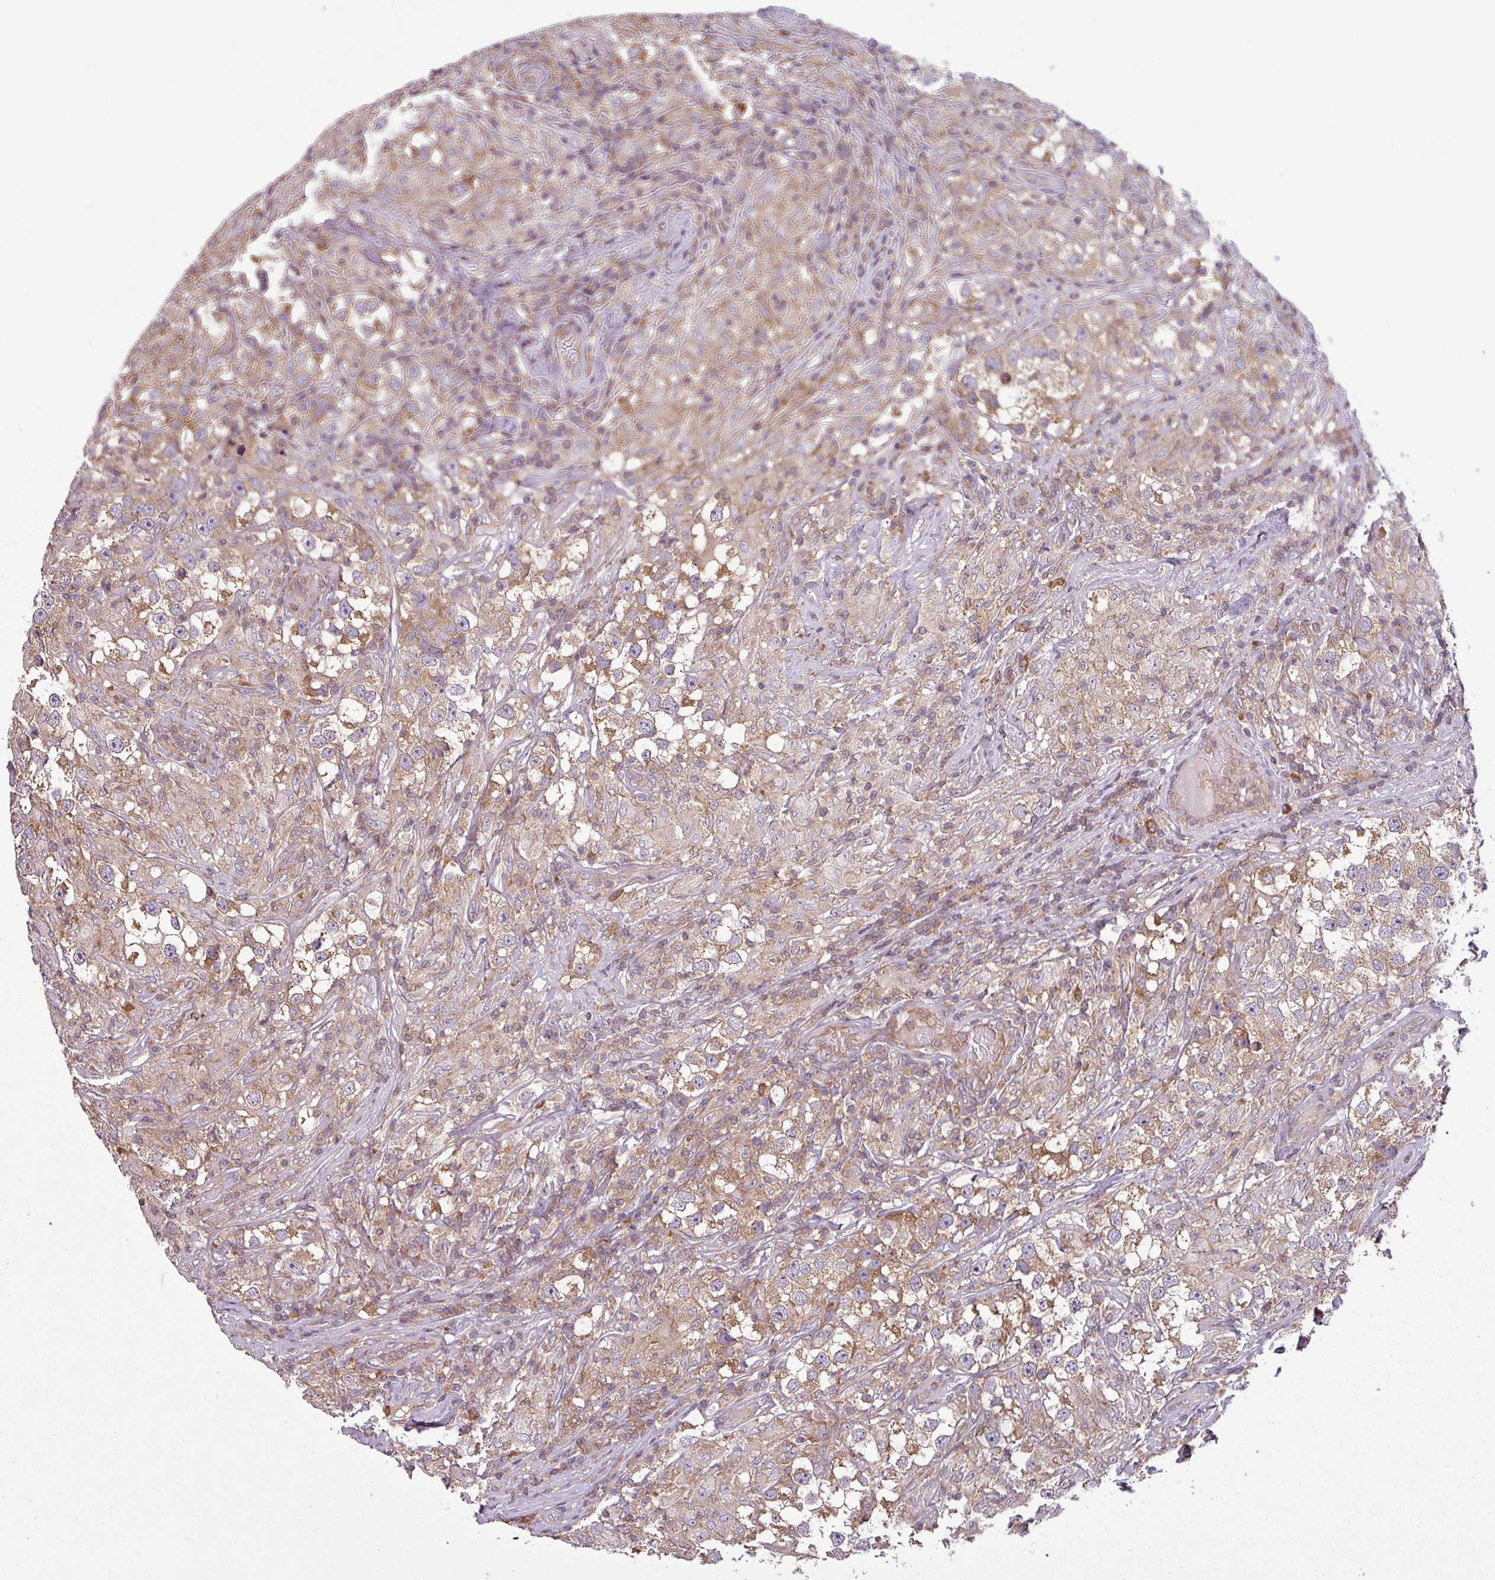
{"staining": {"intensity": "moderate", "quantity": ">75%", "location": "cytoplasmic/membranous"}, "tissue": "testis cancer", "cell_type": "Tumor cells", "image_type": "cancer", "snomed": [{"axis": "morphology", "description": "Seminoma, NOS"}, {"axis": "topography", "description": "Testis"}], "caption": "An image showing moderate cytoplasmic/membranous staining in about >75% of tumor cells in testis cancer, as visualized by brown immunohistochemical staining.", "gene": "LRRC74B", "patient": {"sex": "male", "age": 46}}